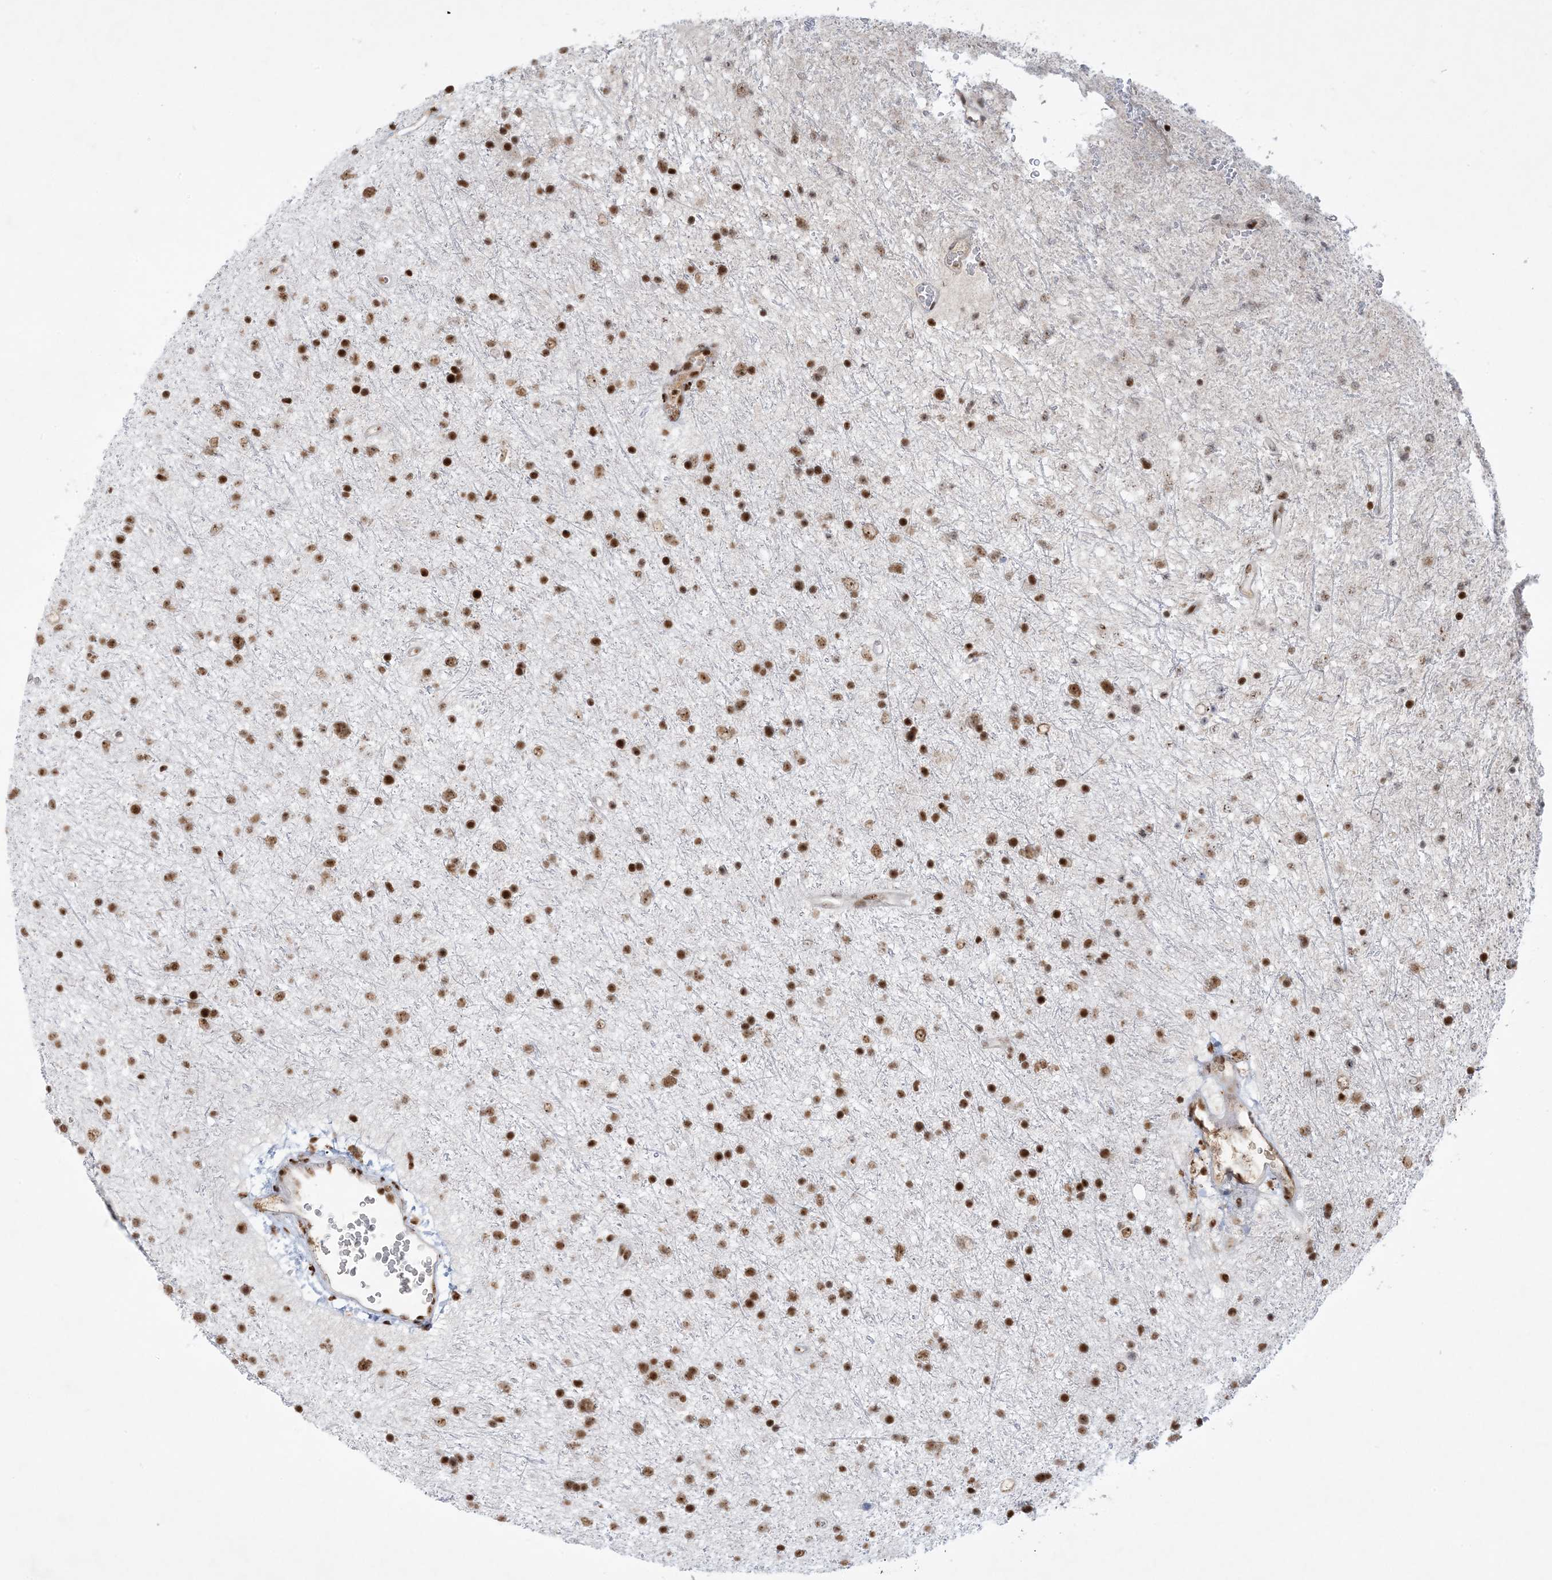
{"staining": {"intensity": "strong", "quantity": ">75%", "location": "nuclear"}, "tissue": "glioma", "cell_type": "Tumor cells", "image_type": "cancer", "snomed": [{"axis": "morphology", "description": "Glioma, malignant, Low grade"}, {"axis": "topography", "description": "Cerebral cortex"}], "caption": "This is a photomicrograph of immunohistochemistry (IHC) staining of low-grade glioma (malignant), which shows strong staining in the nuclear of tumor cells.", "gene": "PPIL2", "patient": {"sex": "female", "age": 39}}